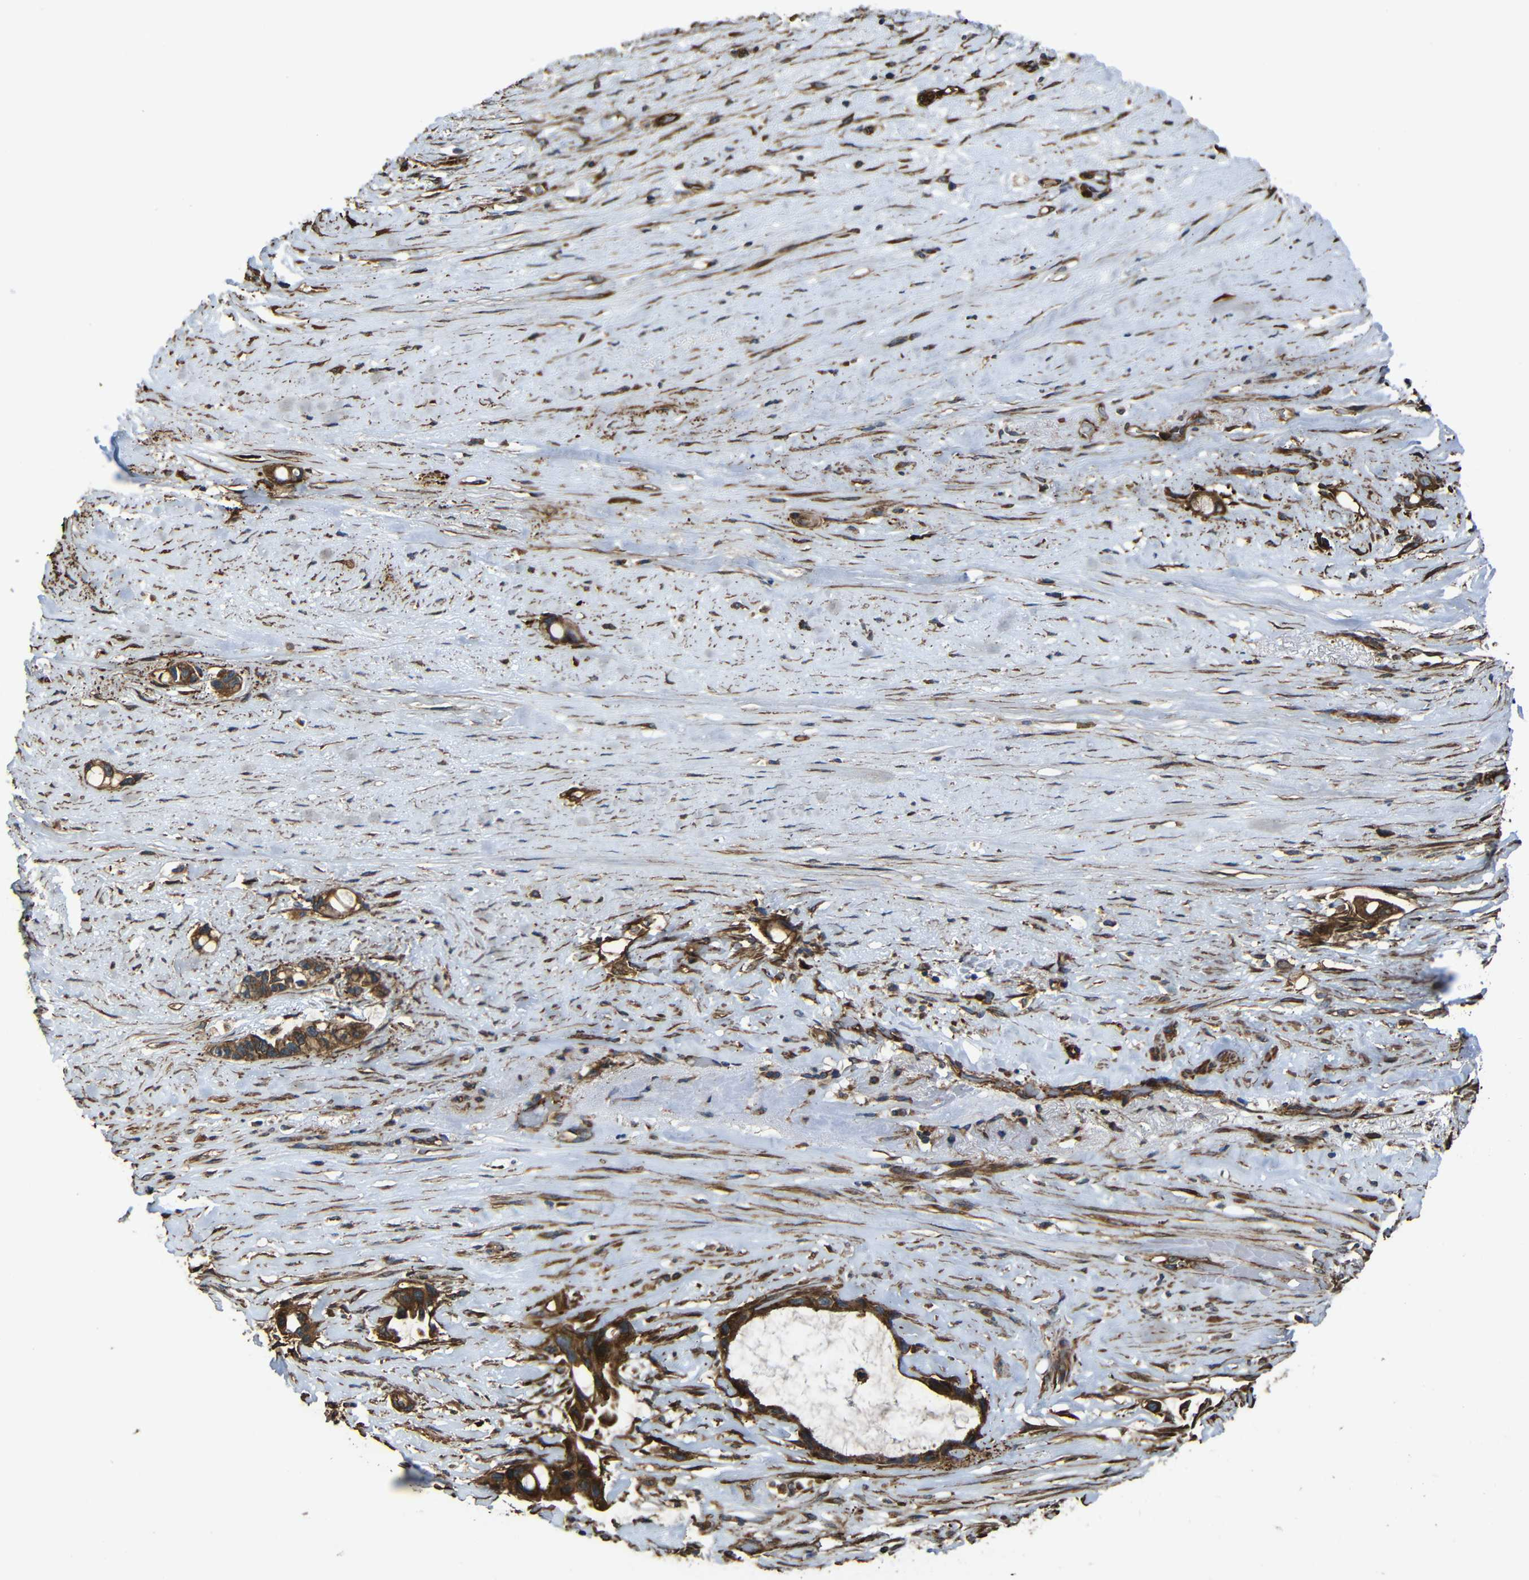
{"staining": {"intensity": "strong", "quantity": ">75%", "location": "cytoplasmic/membranous"}, "tissue": "liver cancer", "cell_type": "Tumor cells", "image_type": "cancer", "snomed": [{"axis": "morphology", "description": "Cholangiocarcinoma"}, {"axis": "topography", "description": "Liver"}], "caption": "Protein analysis of liver cancer (cholangiocarcinoma) tissue reveals strong cytoplasmic/membranous positivity in approximately >75% of tumor cells.", "gene": "PTCH1", "patient": {"sex": "female", "age": 65}}